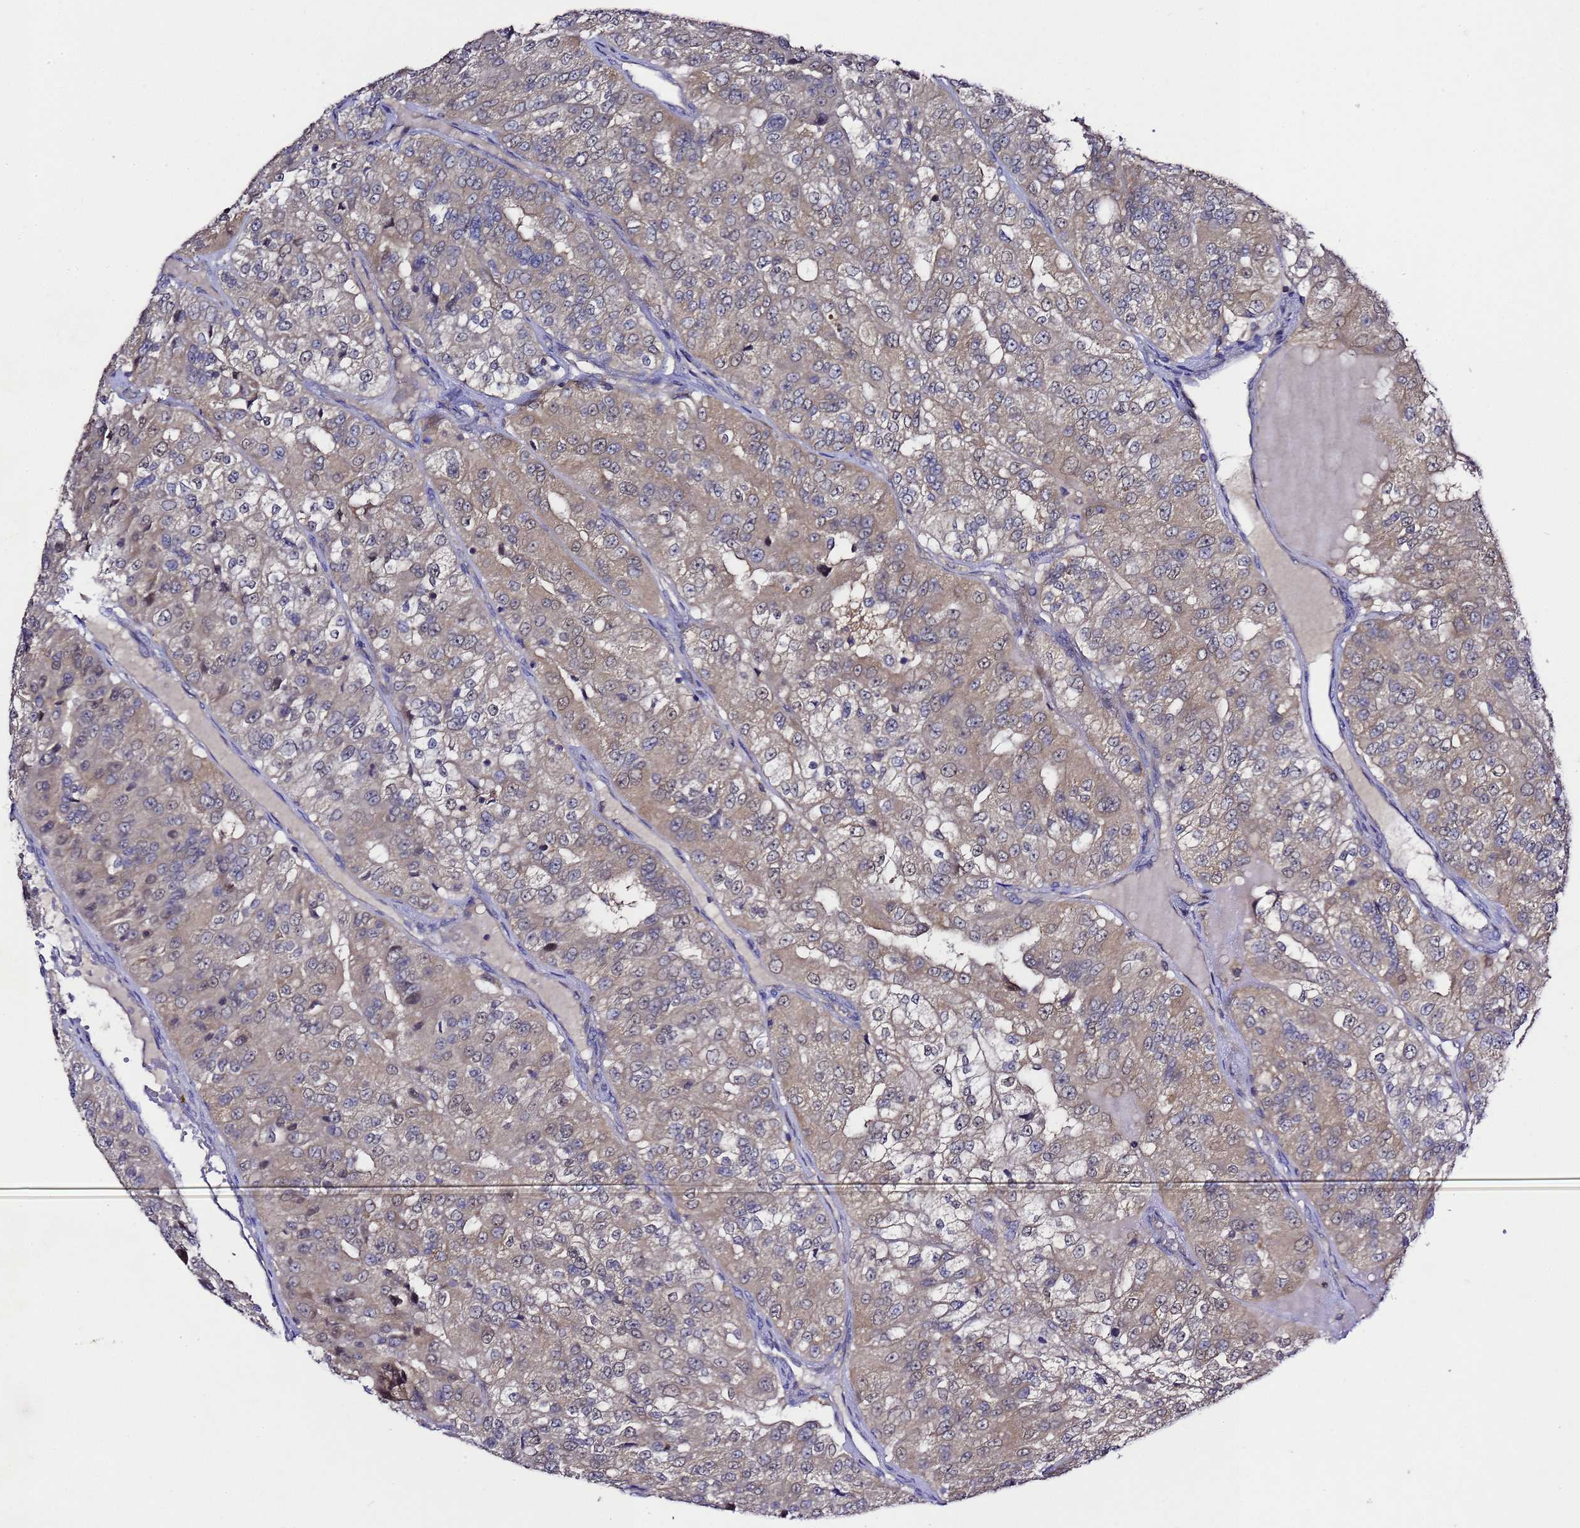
{"staining": {"intensity": "weak", "quantity": "25%-75%", "location": "cytoplasmic/membranous"}, "tissue": "renal cancer", "cell_type": "Tumor cells", "image_type": "cancer", "snomed": [{"axis": "morphology", "description": "Adenocarcinoma, NOS"}, {"axis": "topography", "description": "Kidney"}], "caption": "A high-resolution photomicrograph shows IHC staining of adenocarcinoma (renal), which displays weak cytoplasmic/membranous positivity in about 25%-75% of tumor cells.", "gene": "ALG3", "patient": {"sex": "female", "age": 63}}